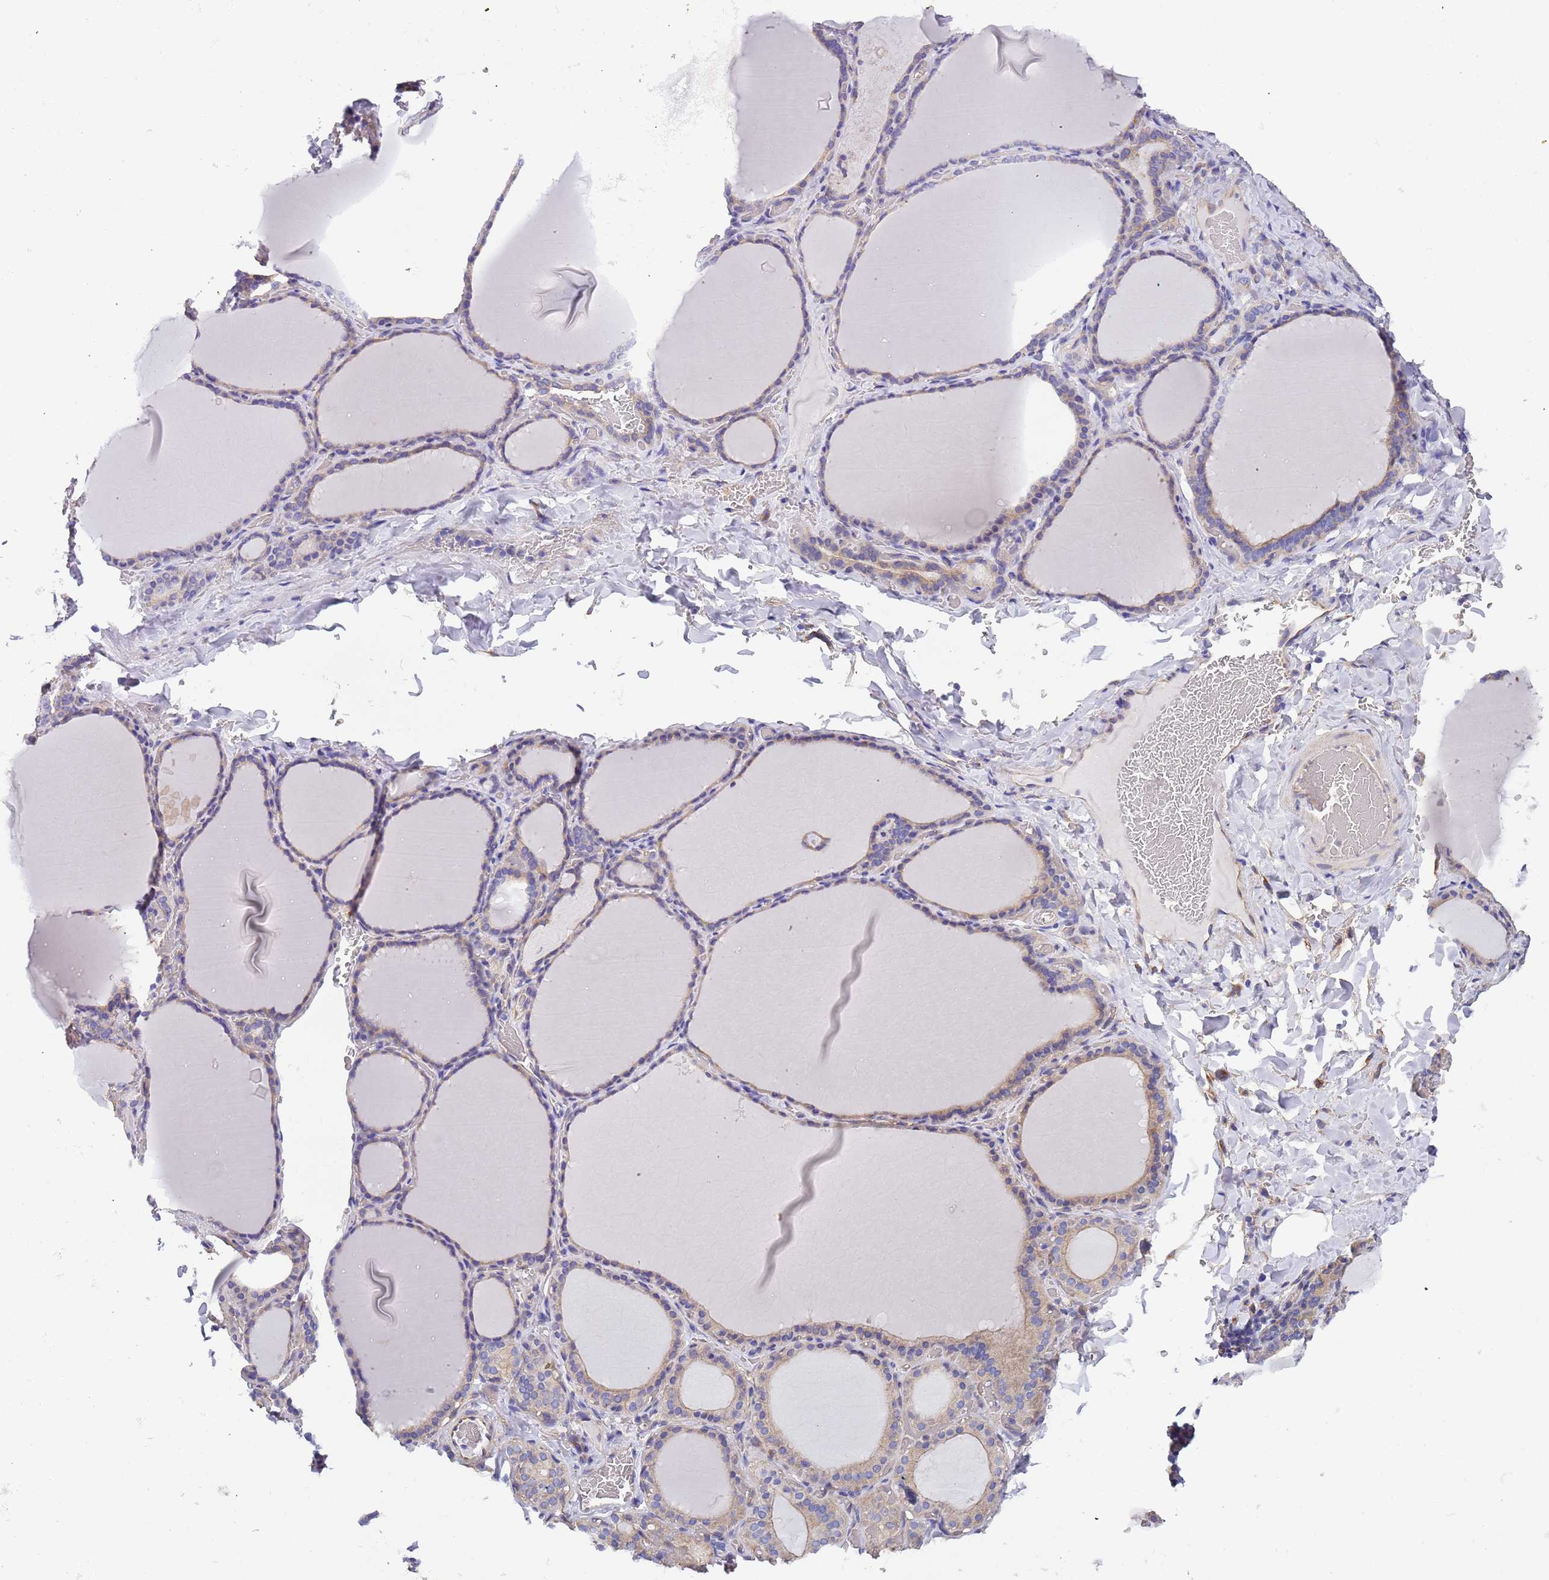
{"staining": {"intensity": "weak", "quantity": "25%-75%", "location": "cytoplasmic/membranous"}, "tissue": "thyroid gland", "cell_type": "Glandular cells", "image_type": "normal", "snomed": [{"axis": "morphology", "description": "Normal tissue, NOS"}, {"axis": "topography", "description": "Thyroid gland"}], "caption": "The micrograph displays staining of benign thyroid gland, revealing weak cytoplasmic/membranous protein staining (brown color) within glandular cells. (DAB (3,3'-diaminobenzidine) = brown stain, brightfield microscopy at high magnification).", "gene": "LAMB4", "patient": {"sex": "female", "age": 39}}